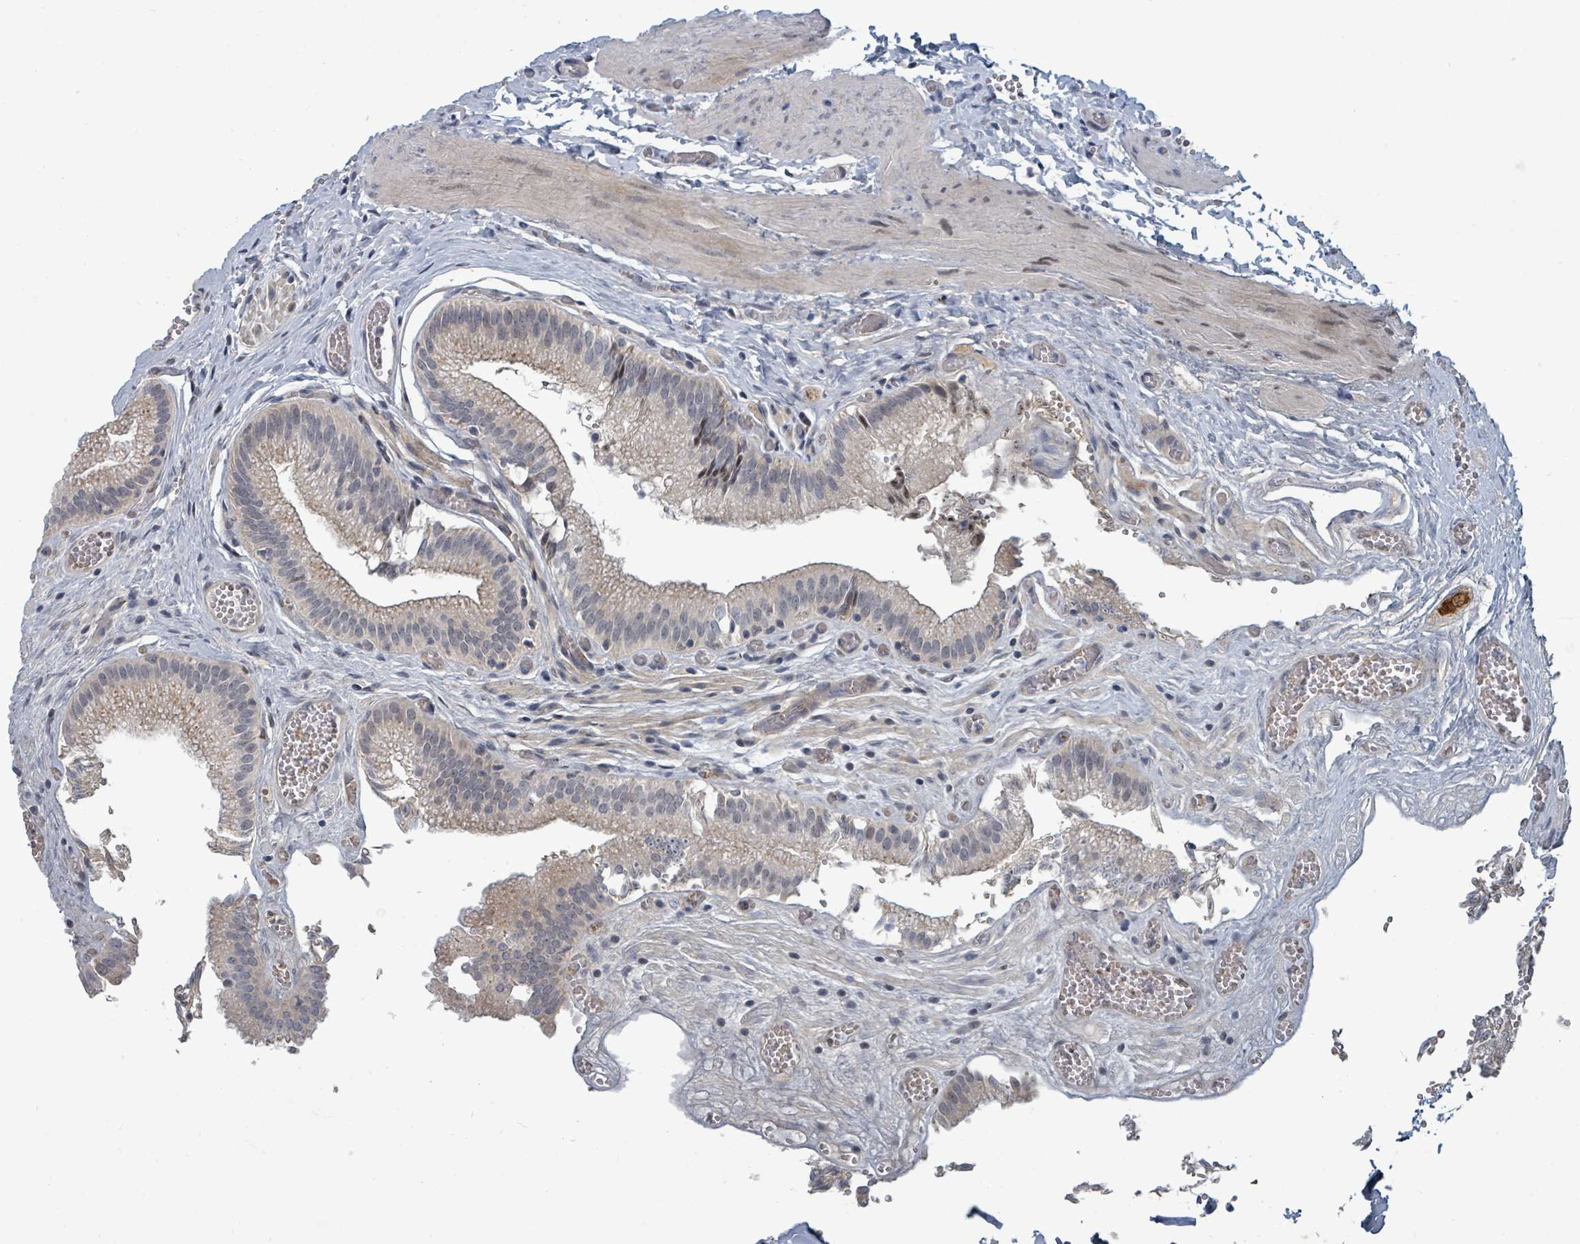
{"staining": {"intensity": "moderate", "quantity": "25%-75%", "location": "cytoplasmic/membranous,nuclear"}, "tissue": "gallbladder", "cell_type": "Glandular cells", "image_type": "normal", "snomed": [{"axis": "morphology", "description": "Normal tissue, NOS"}, {"axis": "topography", "description": "Gallbladder"}, {"axis": "topography", "description": "Peripheral nerve tissue"}], "caption": "Human gallbladder stained for a protein (brown) demonstrates moderate cytoplasmic/membranous,nuclear positive staining in approximately 25%-75% of glandular cells.", "gene": "TRDMT1", "patient": {"sex": "male", "age": 17}}